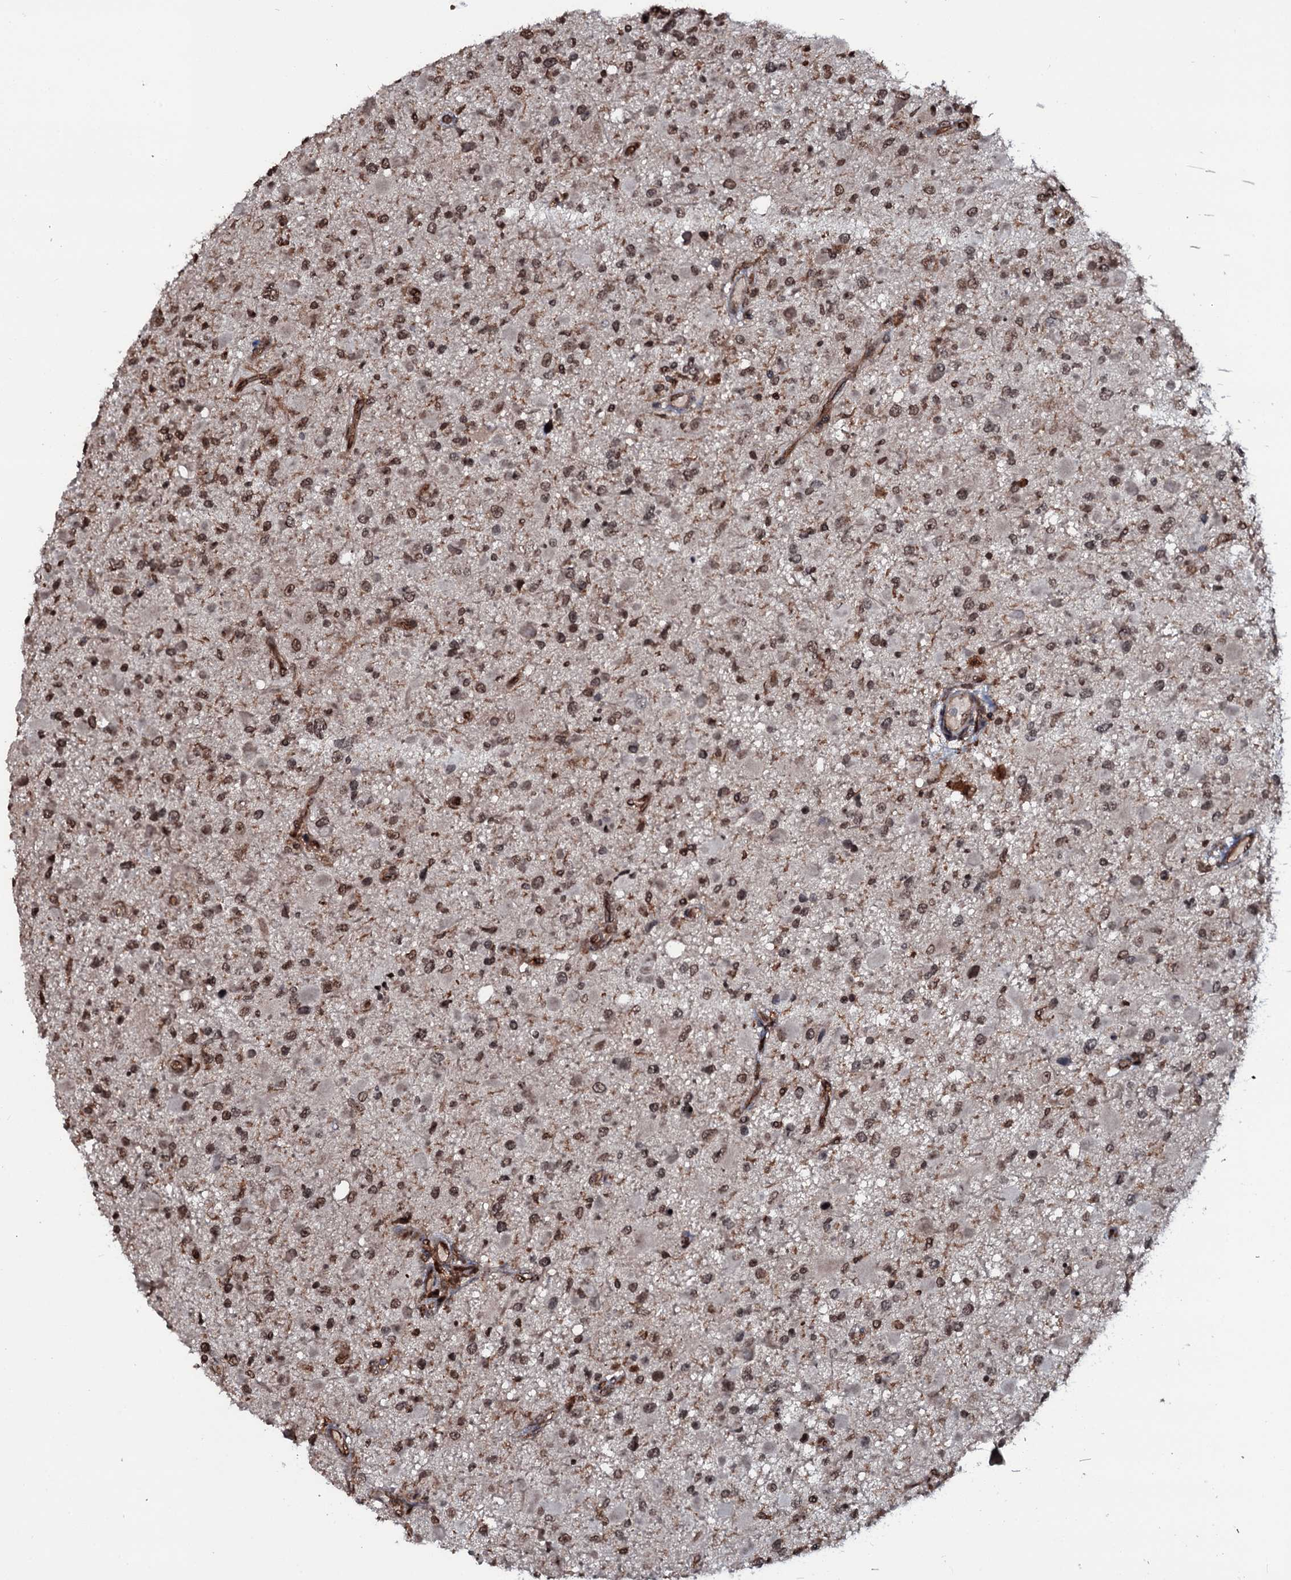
{"staining": {"intensity": "moderate", "quantity": "25%-75%", "location": "nuclear"}, "tissue": "glioma", "cell_type": "Tumor cells", "image_type": "cancer", "snomed": [{"axis": "morphology", "description": "Glioma, malignant, High grade"}, {"axis": "topography", "description": "Brain"}], "caption": "Human malignant glioma (high-grade) stained with a brown dye demonstrates moderate nuclear positive expression in approximately 25%-75% of tumor cells.", "gene": "HDDC3", "patient": {"sex": "male", "age": 53}}